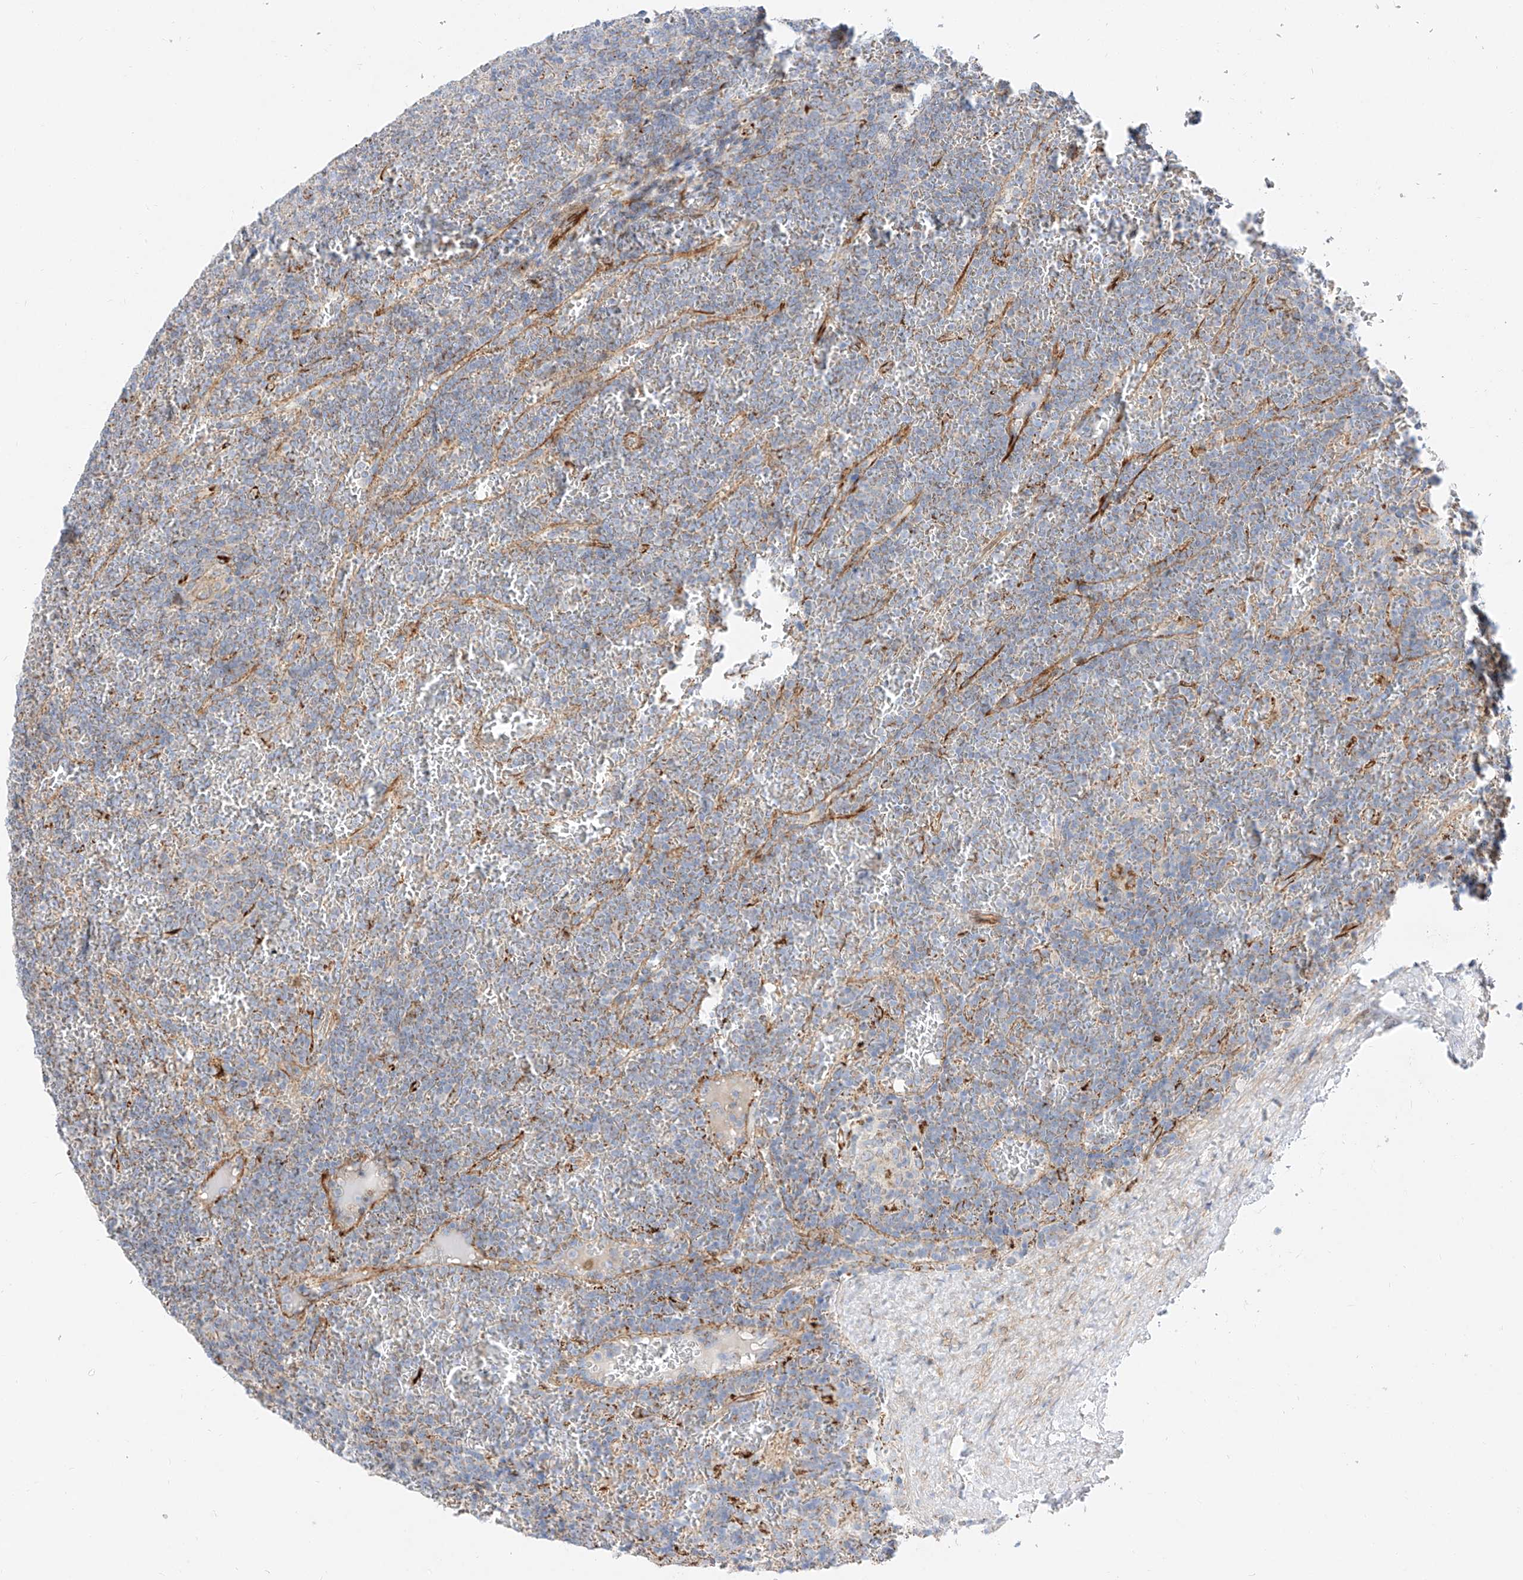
{"staining": {"intensity": "negative", "quantity": "none", "location": "none"}, "tissue": "lymphoma", "cell_type": "Tumor cells", "image_type": "cancer", "snomed": [{"axis": "morphology", "description": "Malignant lymphoma, non-Hodgkin's type, Low grade"}, {"axis": "topography", "description": "Spleen"}], "caption": "Immunohistochemistry (IHC) photomicrograph of neoplastic tissue: low-grade malignant lymphoma, non-Hodgkin's type stained with DAB displays no significant protein staining in tumor cells.", "gene": "CST9", "patient": {"sex": "female", "age": 19}}